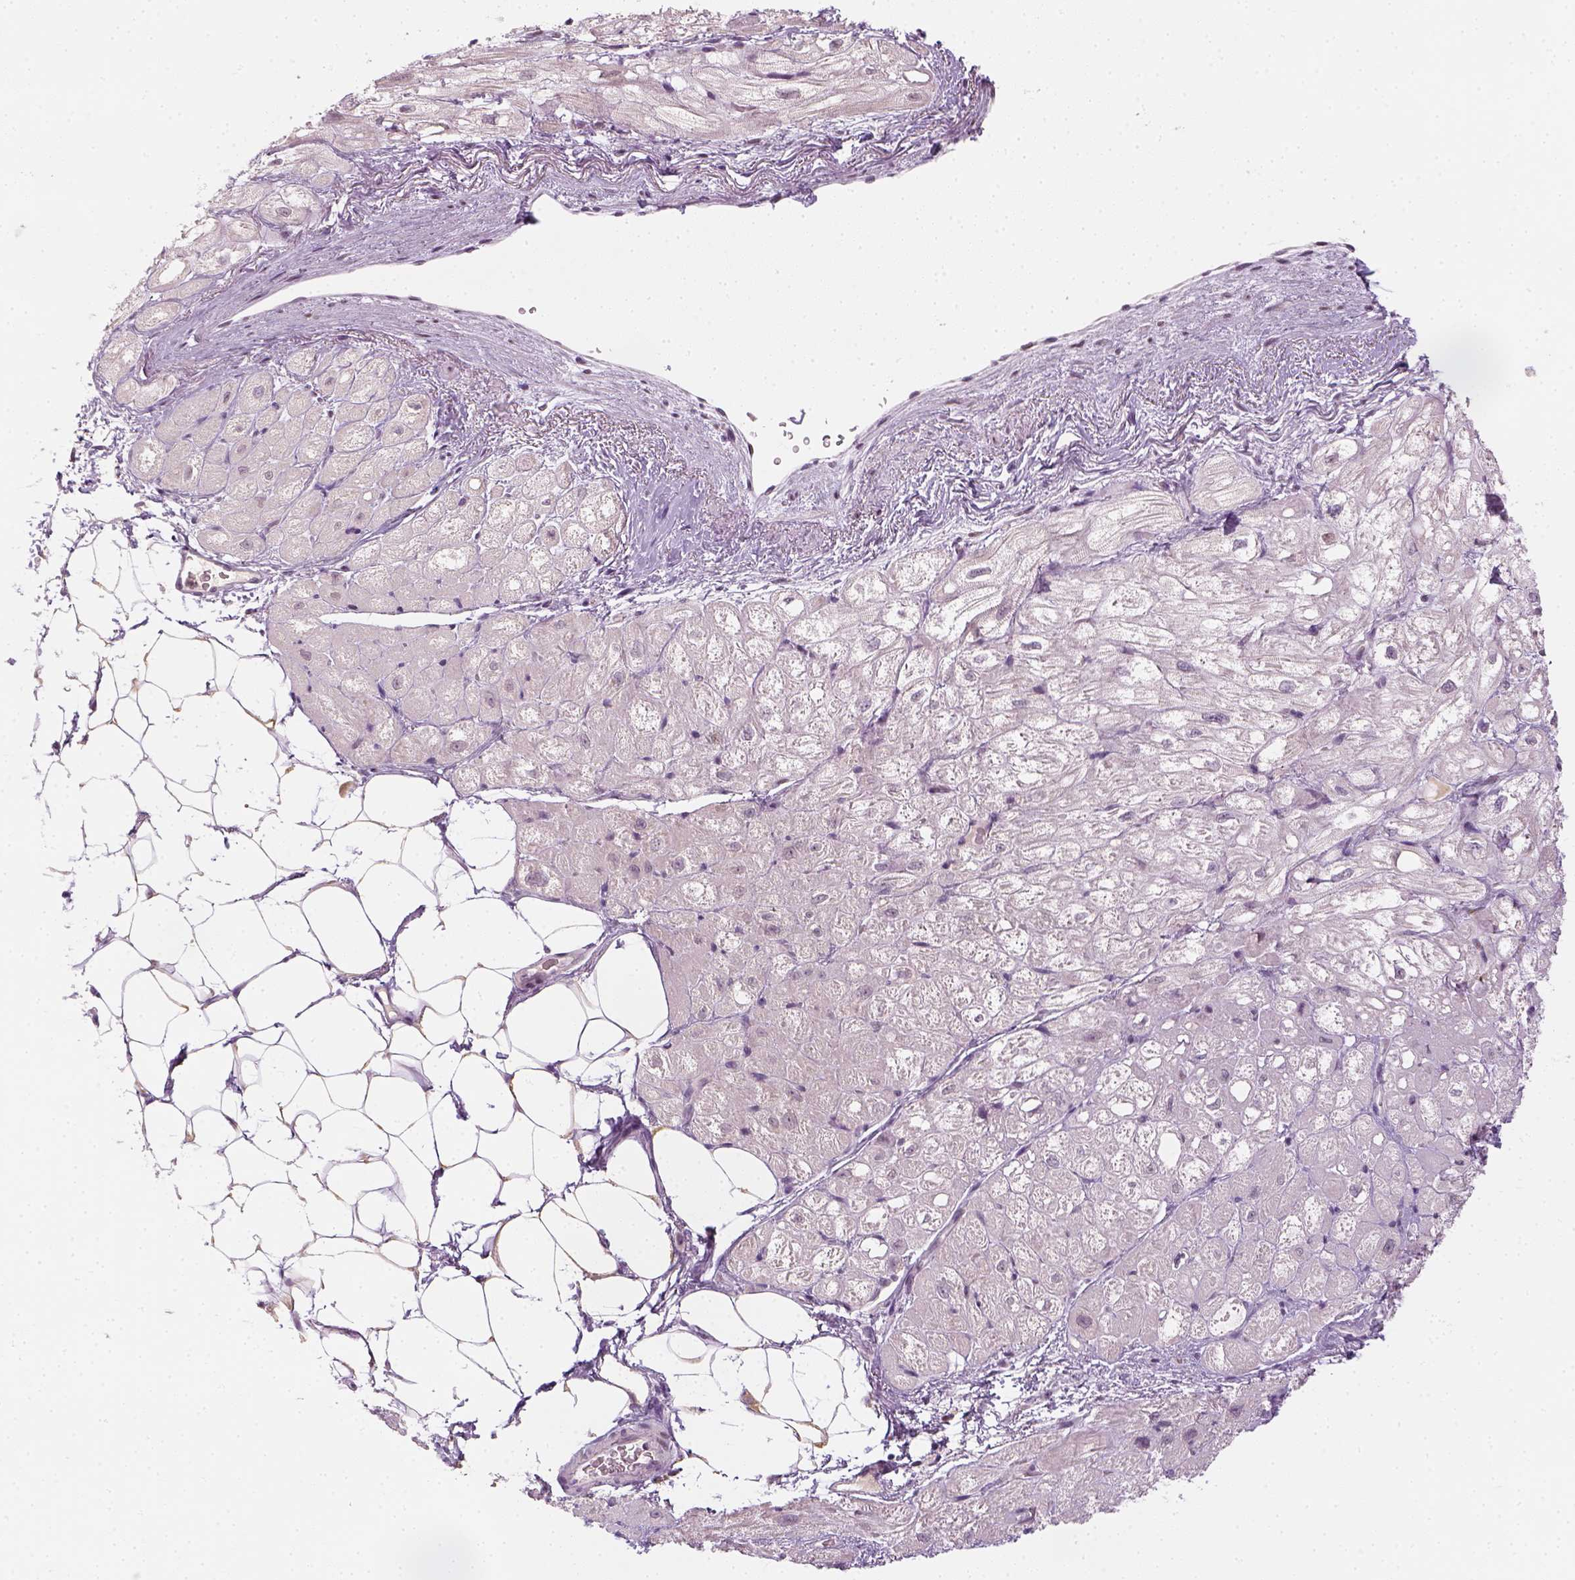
{"staining": {"intensity": "negative", "quantity": "none", "location": "none"}, "tissue": "heart muscle", "cell_type": "Cardiomyocytes", "image_type": "normal", "snomed": [{"axis": "morphology", "description": "Normal tissue, NOS"}, {"axis": "topography", "description": "Heart"}], "caption": "This is an immunohistochemistry (IHC) micrograph of benign heart muscle. There is no positivity in cardiomyocytes.", "gene": "MAGEB3", "patient": {"sex": "female", "age": 69}}